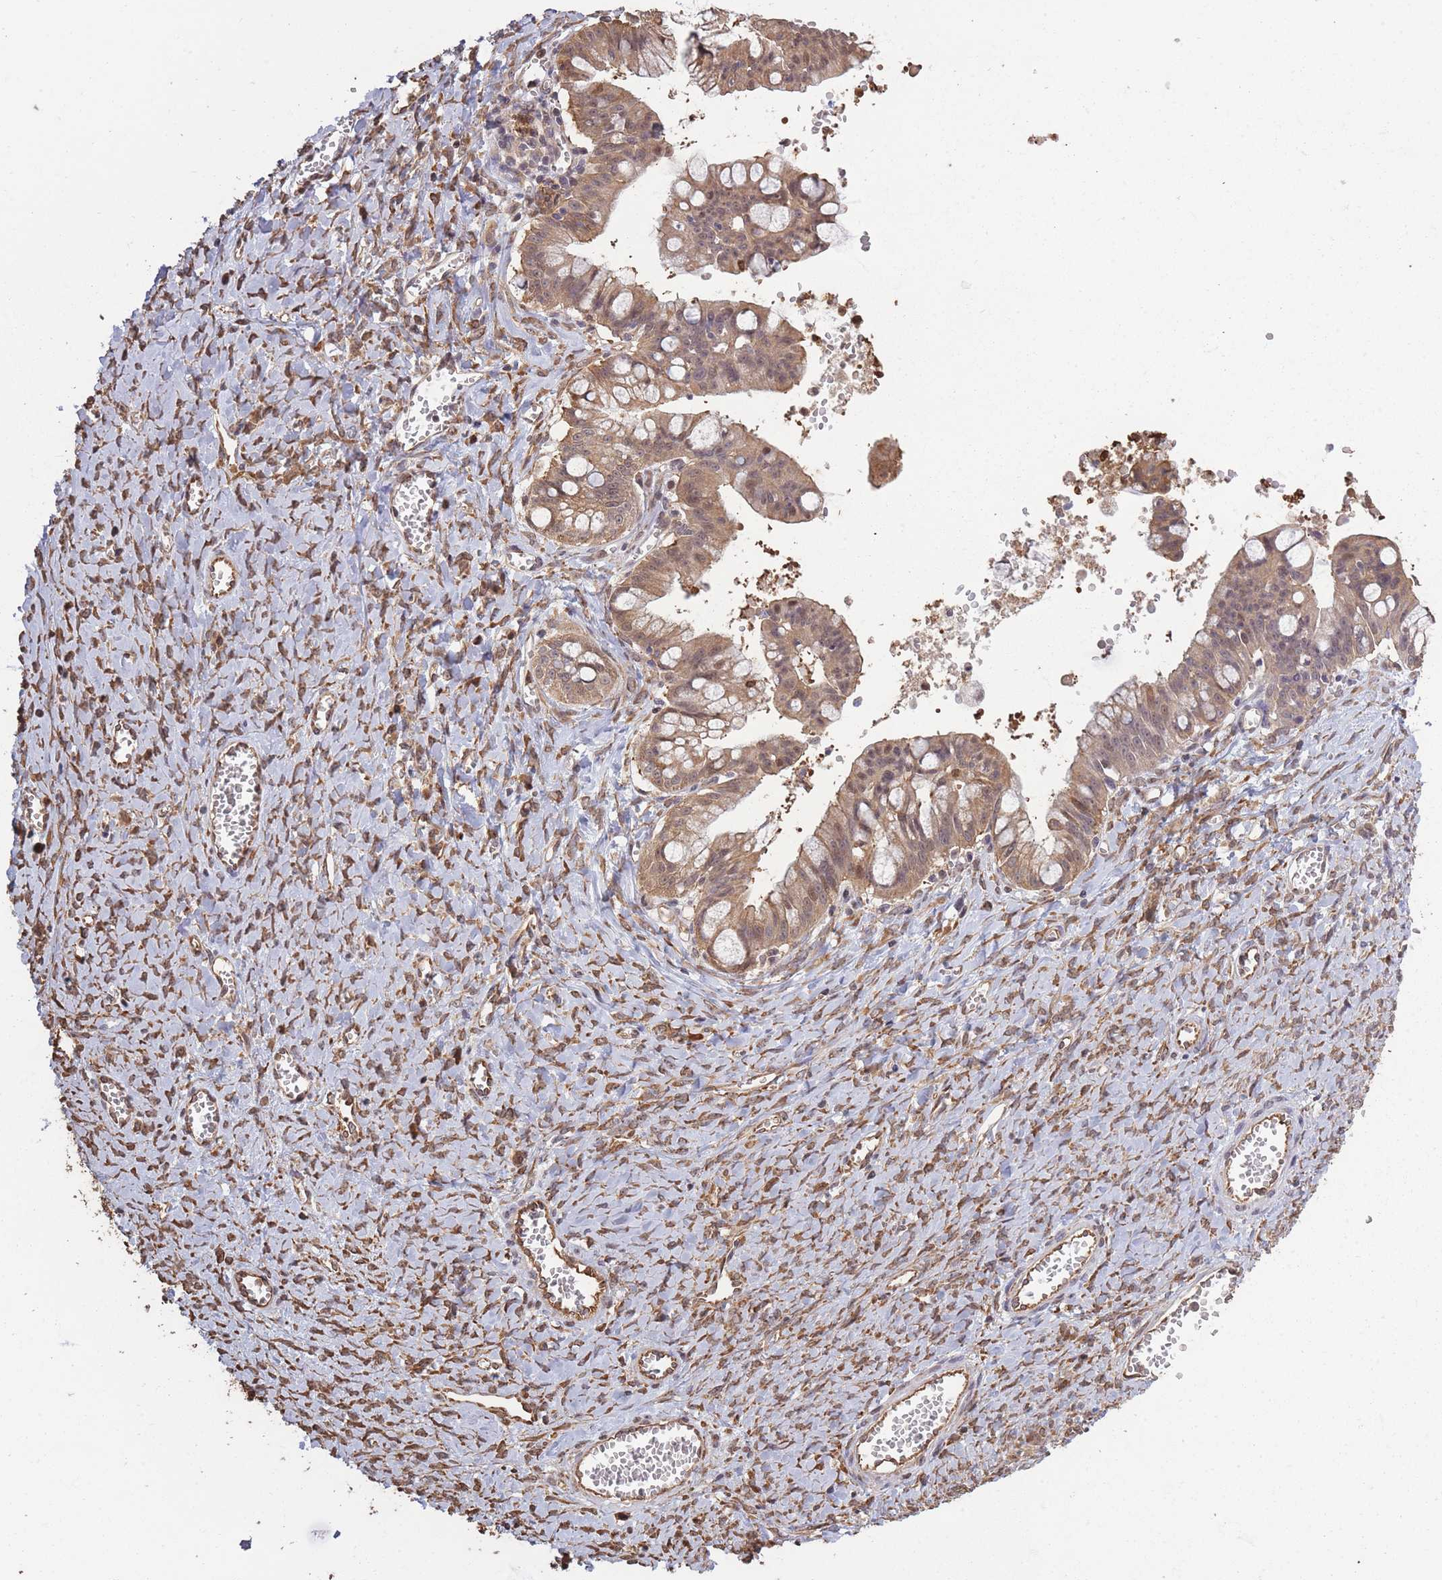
{"staining": {"intensity": "moderate", "quantity": ">75%", "location": "cytoplasmic/membranous"}, "tissue": "ovarian cancer", "cell_type": "Tumor cells", "image_type": "cancer", "snomed": [{"axis": "morphology", "description": "Cystadenocarcinoma, mucinous, NOS"}, {"axis": "topography", "description": "Ovary"}], "caption": "Immunohistochemistry histopathology image of neoplastic tissue: human ovarian cancer stained using IHC demonstrates medium levels of moderate protein expression localized specifically in the cytoplasmic/membranous of tumor cells, appearing as a cytoplasmic/membranous brown color.", "gene": "ARL13B", "patient": {"sex": "female", "age": 70}}